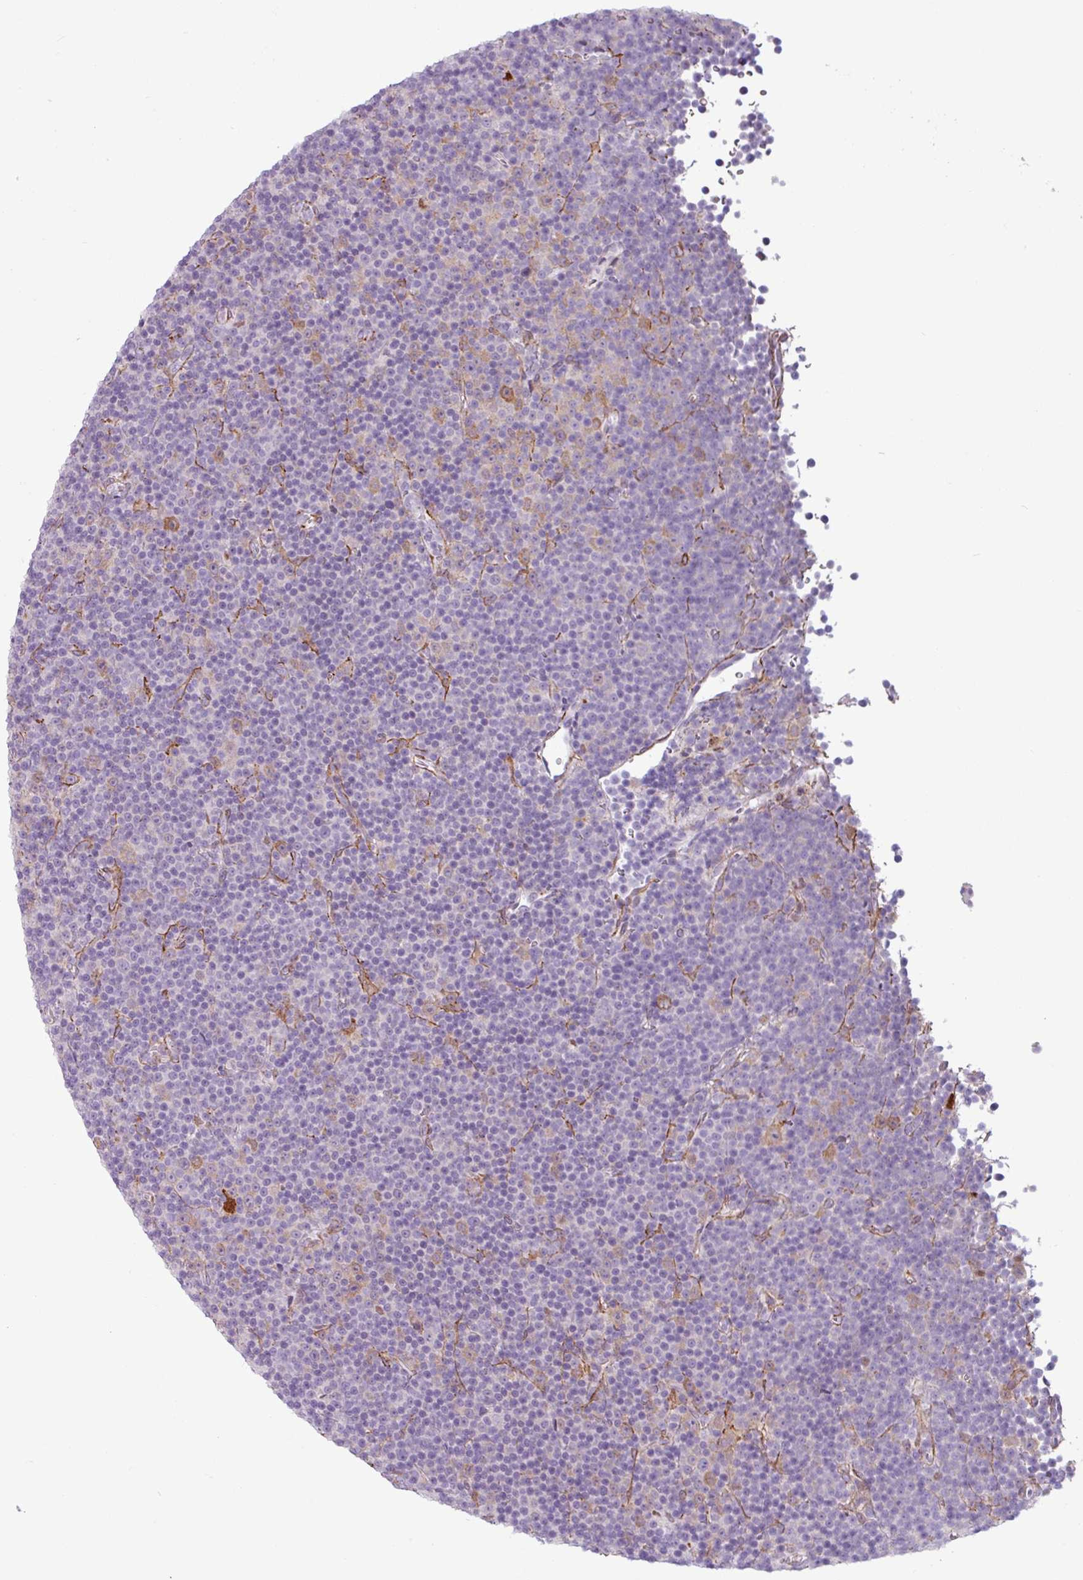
{"staining": {"intensity": "negative", "quantity": "none", "location": "none"}, "tissue": "lymphoma", "cell_type": "Tumor cells", "image_type": "cancer", "snomed": [{"axis": "morphology", "description": "Malignant lymphoma, non-Hodgkin's type, Low grade"}, {"axis": "topography", "description": "Lymph node"}], "caption": "Immunohistochemistry image of malignant lymphoma, non-Hodgkin's type (low-grade) stained for a protein (brown), which displays no staining in tumor cells.", "gene": "ATP10A", "patient": {"sex": "female", "age": 67}}